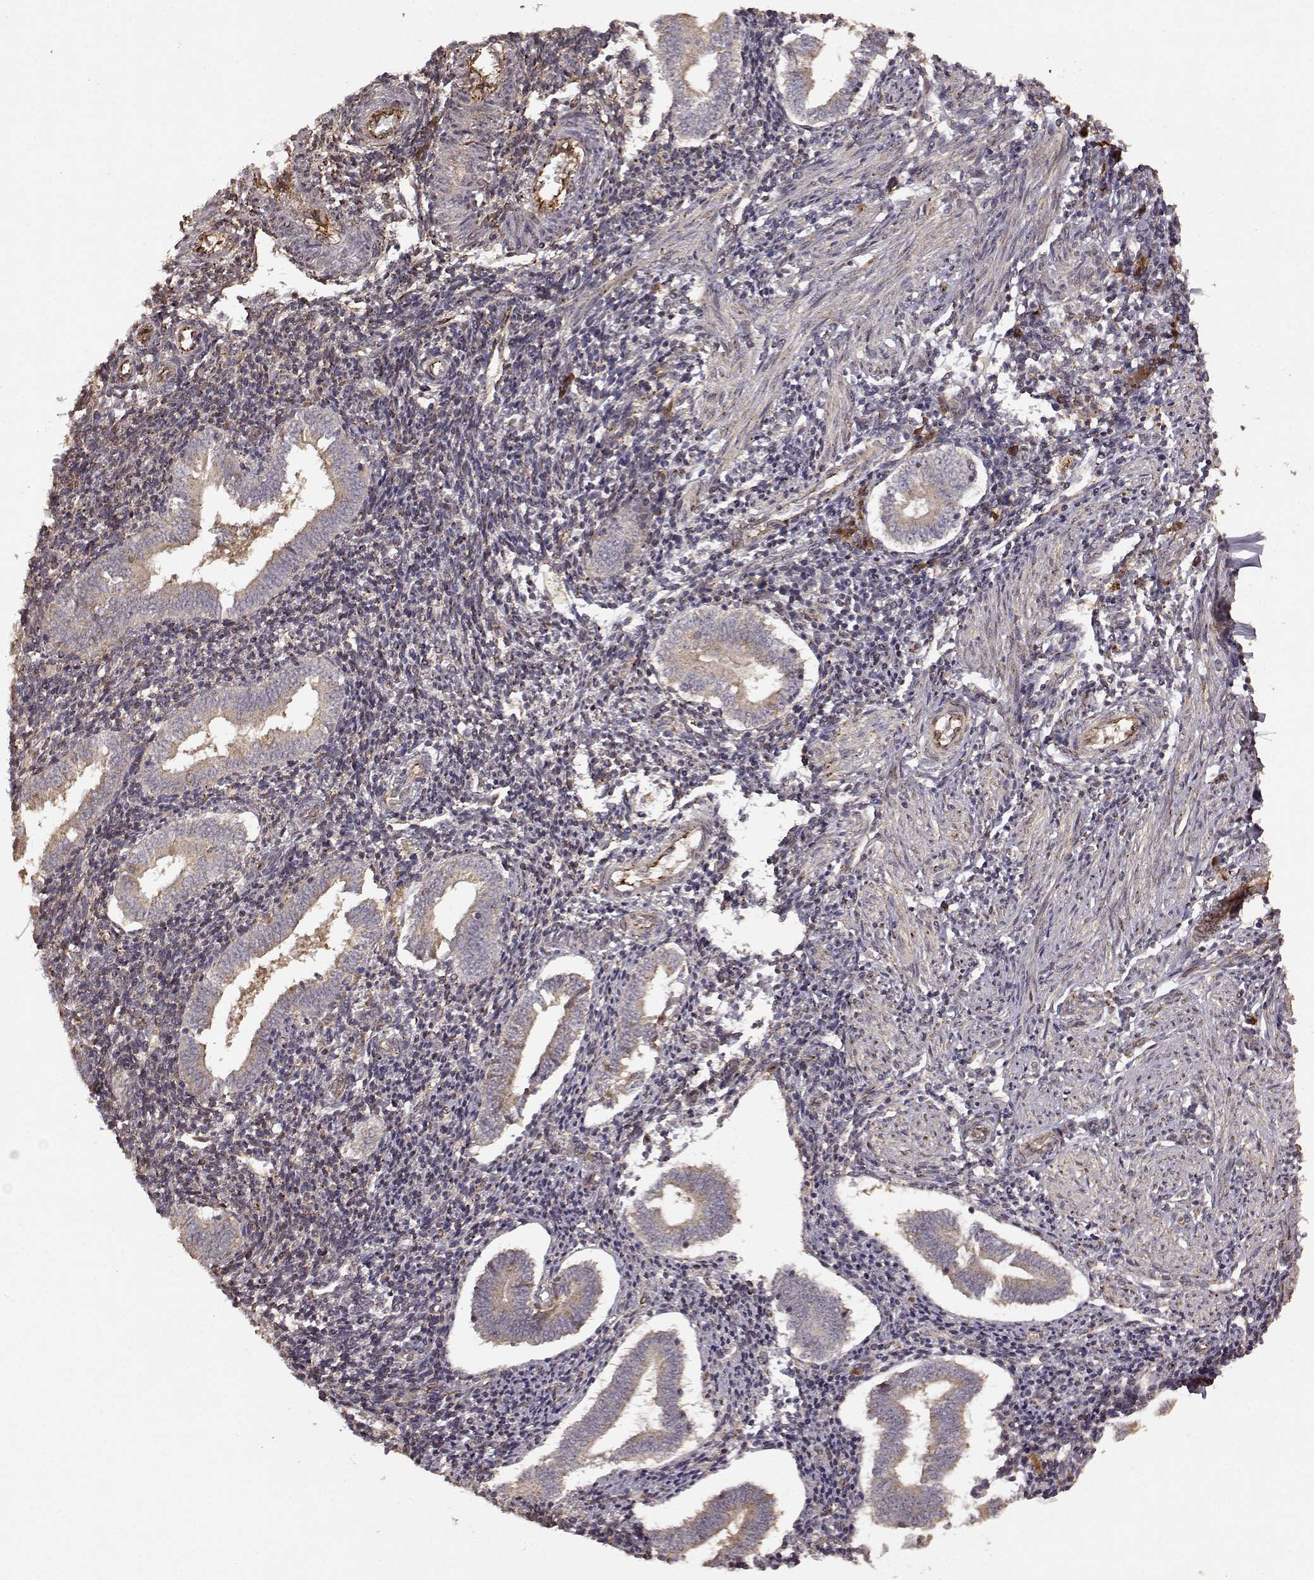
{"staining": {"intensity": "moderate", "quantity": "<25%", "location": "cytoplasmic/membranous"}, "tissue": "endometrium", "cell_type": "Cells in endometrial stroma", "image_type": "normal", "snomed": [{"axis": "morphology", "description": "Normal tissue, NOS"}, {"axis": "topography", "description": "Endometrium"}], "caption": "Immunohistochemistry (IHC) (DAB (3,3'-diaminobenzidine)) staining of unremarkable endometrium reveals moderate cytoplasmic/membranous protein positivity in approximately <25% of cells in endometrial stroma. (DAB IHC, brown staining for protein, blue staining for nuclei).", "gene": "FSTL1", "patient": {"sex": "female", "age": 25}}